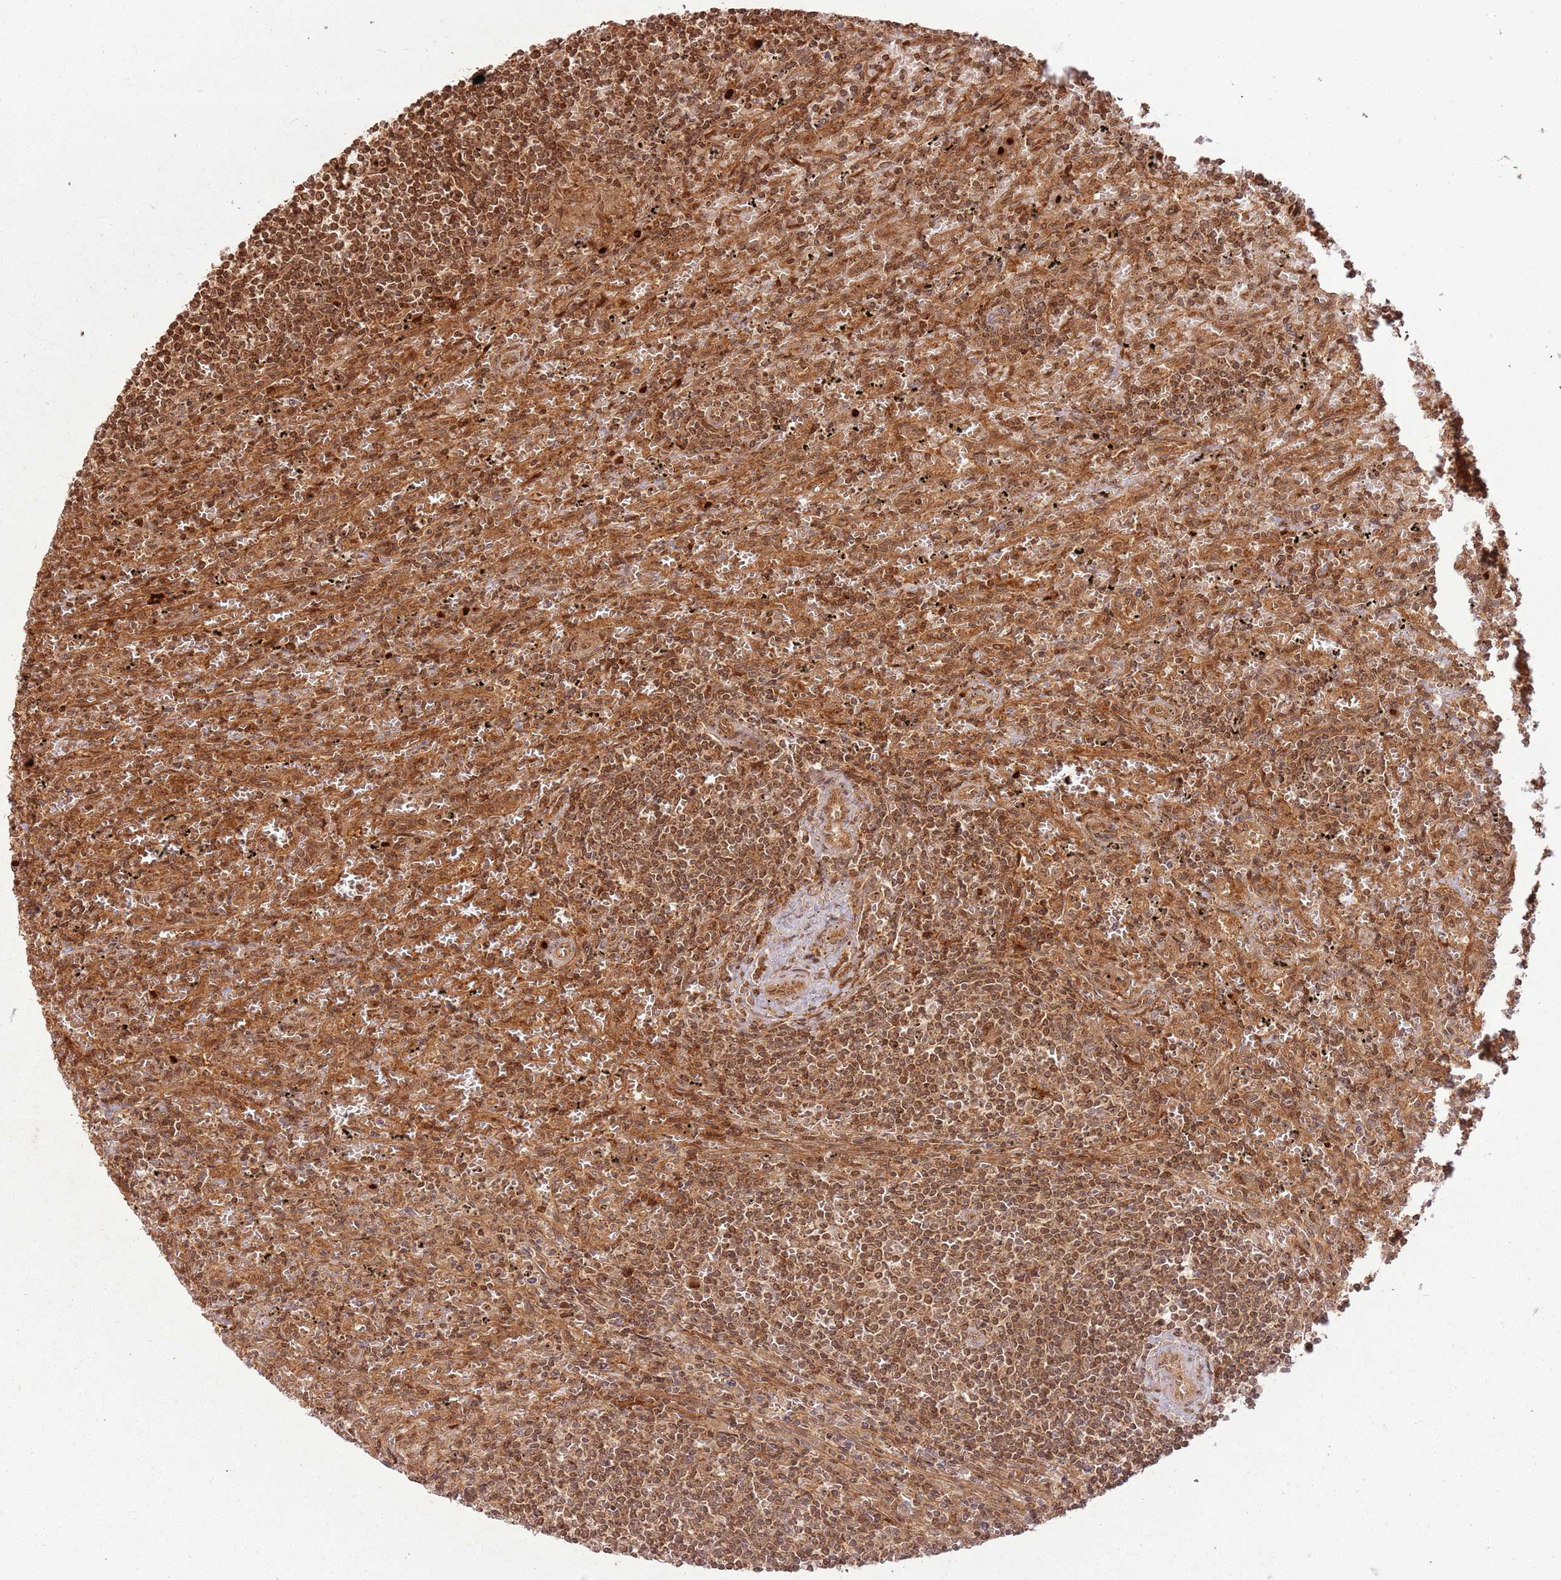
{"staining": {"intensity": "moderate", "quantity": ">75%", "location": "cytoplasmic/membranous,nuclear"}, "tissue": "lymphoma", "cell_type": "Tumor cells", "image_type": "cancer", "snomed": [{"axis": "morphology", "description": "Malignant lymphoma, non-Hodgkin's type, Low grade"}, {"axis": "topography", "description": "Spleen"}], "caption": "This micrograph shows immunohistochemistry staining of human low-grade malignant lymphoma, non-Hodgkin's type, with medium moderate cytoplasmic/membranous and nuclear staining in approximately >75% of tumor cells.", "gene": "TBC1D13", "patient": {"sex": "male", "age": 76}}